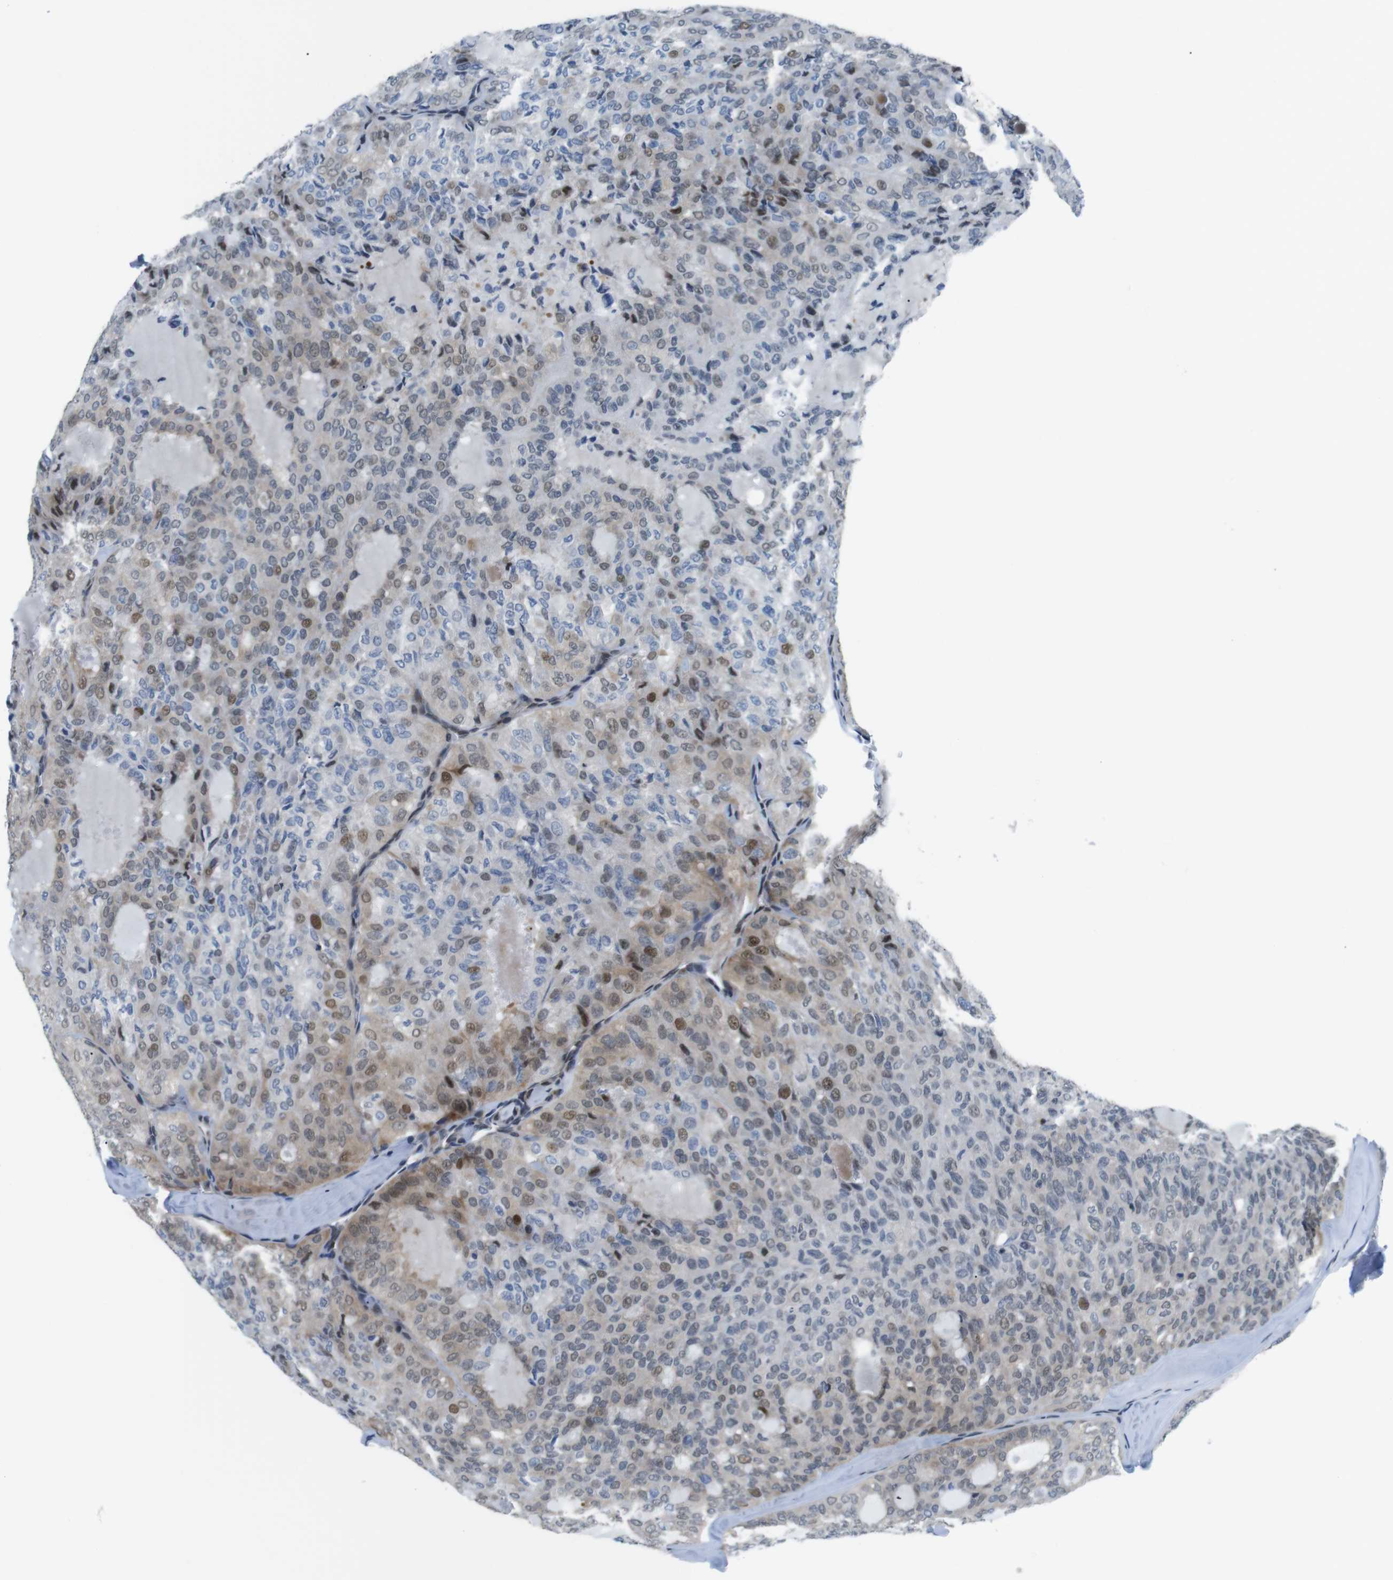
{"staining": {"intensity": "moderate", "quantity": "25%-75%", "location": "cytoplasmic/membranous,nuclear"}, "tissue": "thyroid cancer", "cell_type": "Tumor cells", "image_type": "cancer", "snomed": [{"axis": "morphology", "description": "Follicular adenoma carcinoma, NOS"}, {"axis": "topography", "description": "Thyroid gland"}], "caption": "The immunohistochemical stain labels moderate cytoplasmic/membranous and nuclear staining in tumor cells of thyroid cancer (follicular adenoma carcinoma) tissue. (DAB (3,3'-diaminobenzidine) IHC with brightfield microscopy, high magnification).", "gene": "SMCO2", "patient": {"sex": "male", "age": 75}}